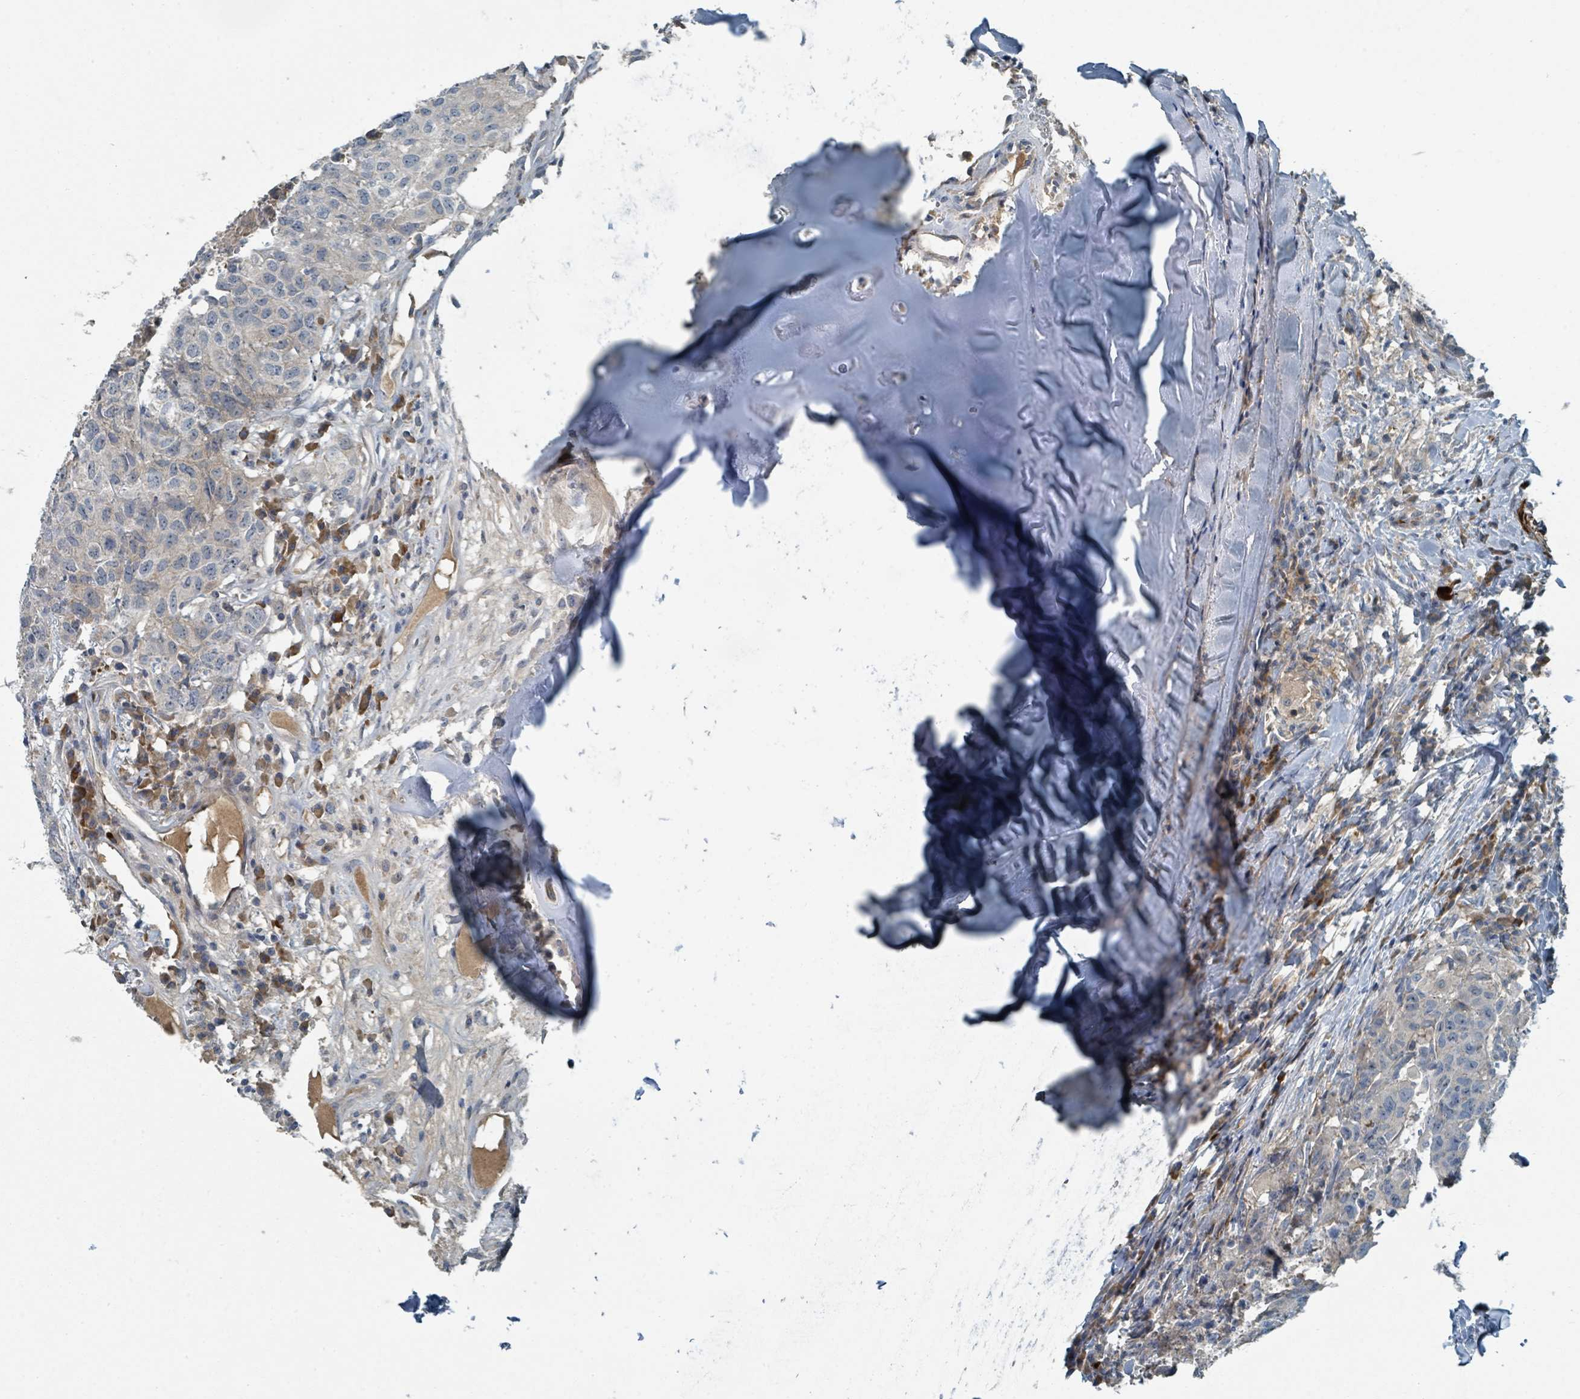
{"staining": {"intensity": "negative", "quantity": "none", "location": "none"}, "tissue": "head and neck cancer", "cell_type": "Tumor cells", "image_type": "cancer", "snomed": [{"axis": "morphology", "description": "Normal tissue, NOS"}, {"axis": "morphology", "description": "Squamous cell carcinoma, NOS"}, {"axis": "topography", "description": "Skeletal muscle"}, {"axis": "topography", "description": "Vascular tissue"}, {"axis": "topography", "description": "Peripheral nerve tissue"}, {"axis": "topography", "description": "Head-Neck"}], "caption": "Immunohistochemical staining of head and neck squamous cell carcinoma displays no significant staining in tumor cells. (Stains: DAB immunohistochemistry (IHC) with hematoxylin counter stain, Microscopy: brightfield microscopy at high magnification).", "gene": "SLC44A5", "patient": {"sex": "male", "age": 66}}